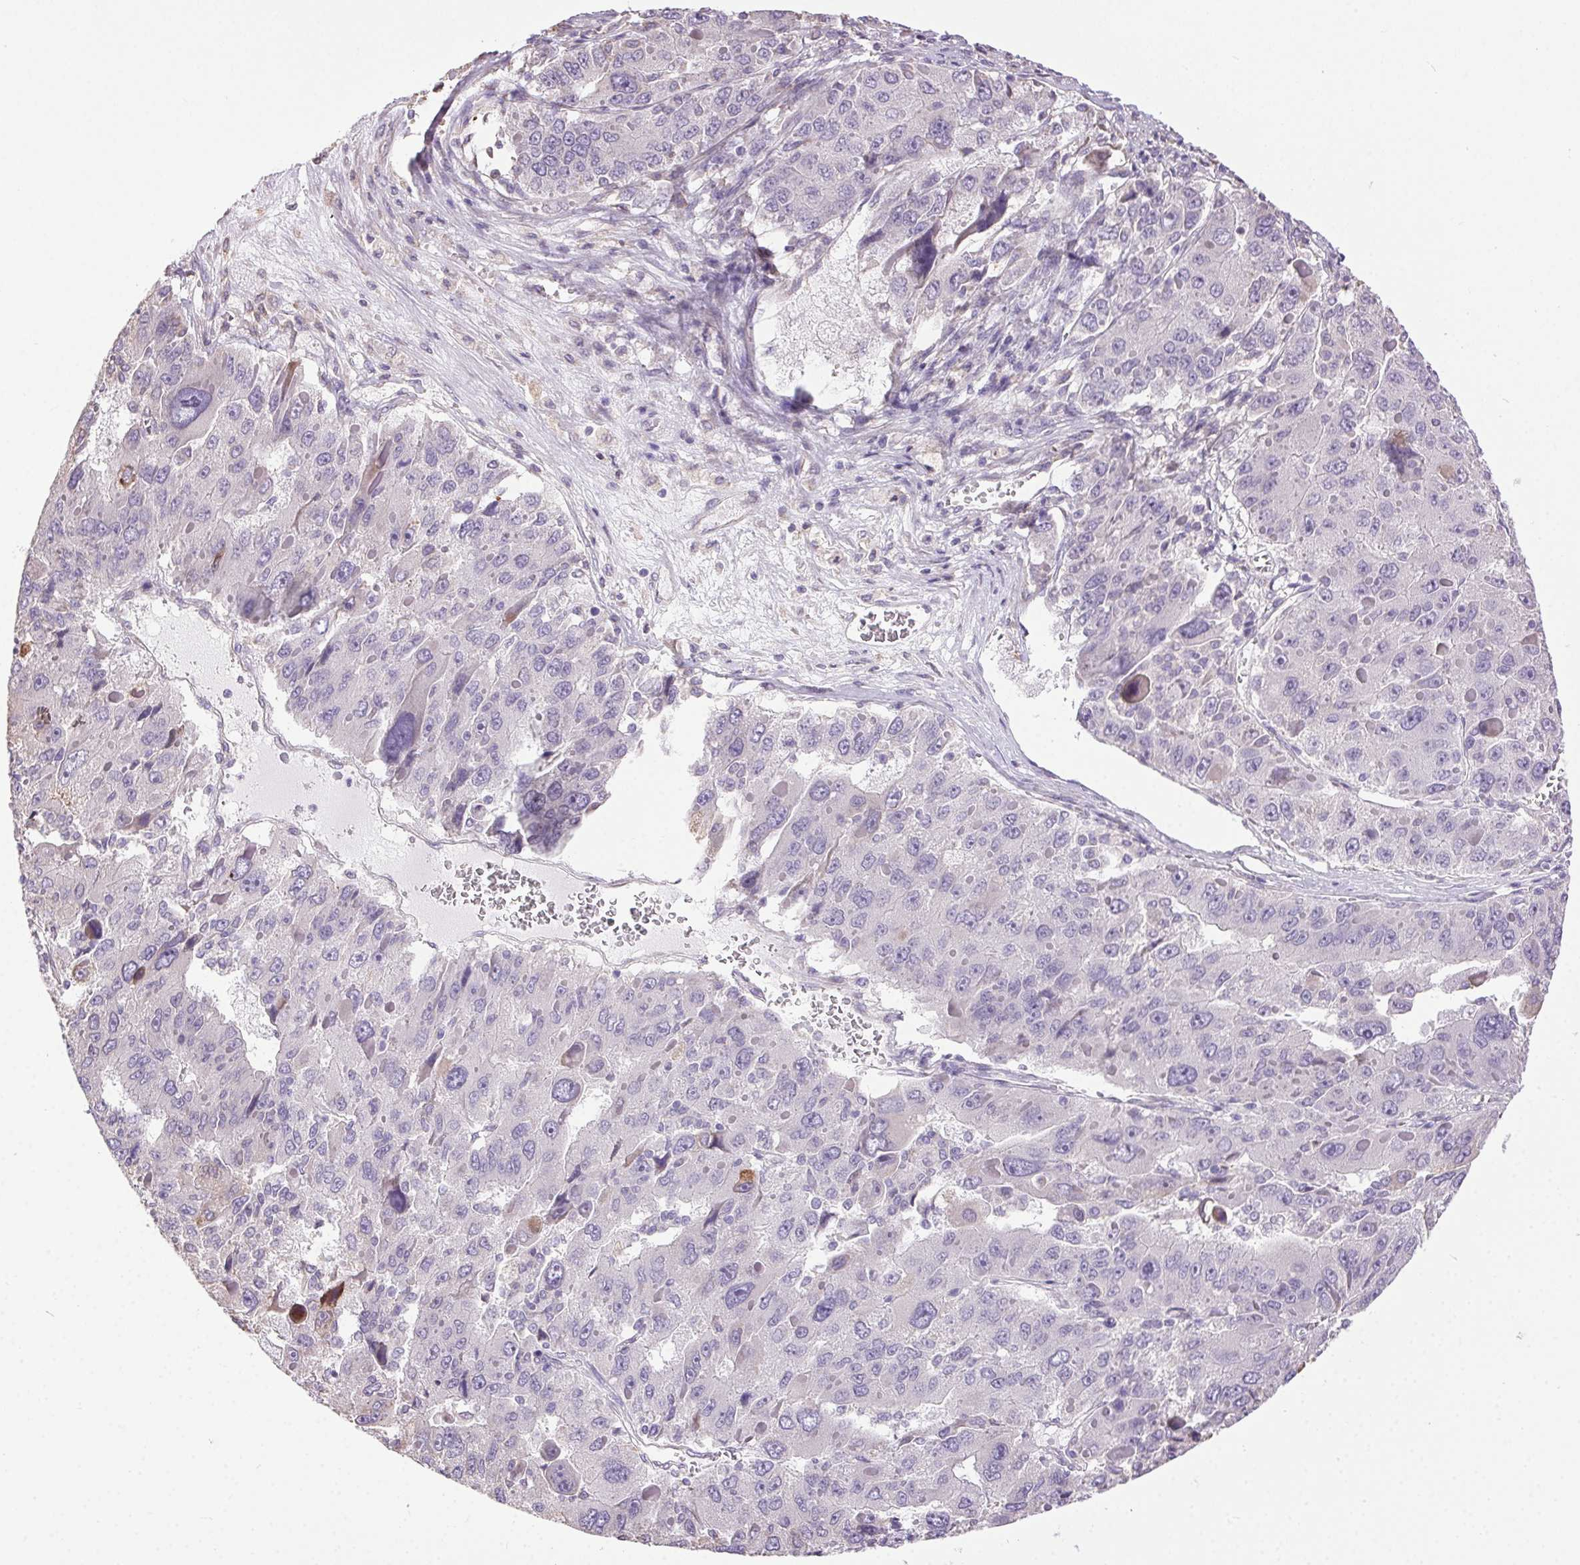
{"staining": {"intensity": "negative", "quantity": "none", "location": "none"}, "tissue": "liver cancer", "cell_type": "Tumor cells", "image_type": "cancer", "snomed": [{"axis": "morphology", "description": "Carcinoma, Hepatocellular, NOS"}, {"axis": "topography", "description": "Liver"}], "caption": "High magnification brightfield microscopy of liver cancer stained with DAB (brown) and counterstained with hematoxylin (blue): tumor cells show no significant expression.", "gene": "SNX31", "patient": {"sex": "female", "age": 41}}